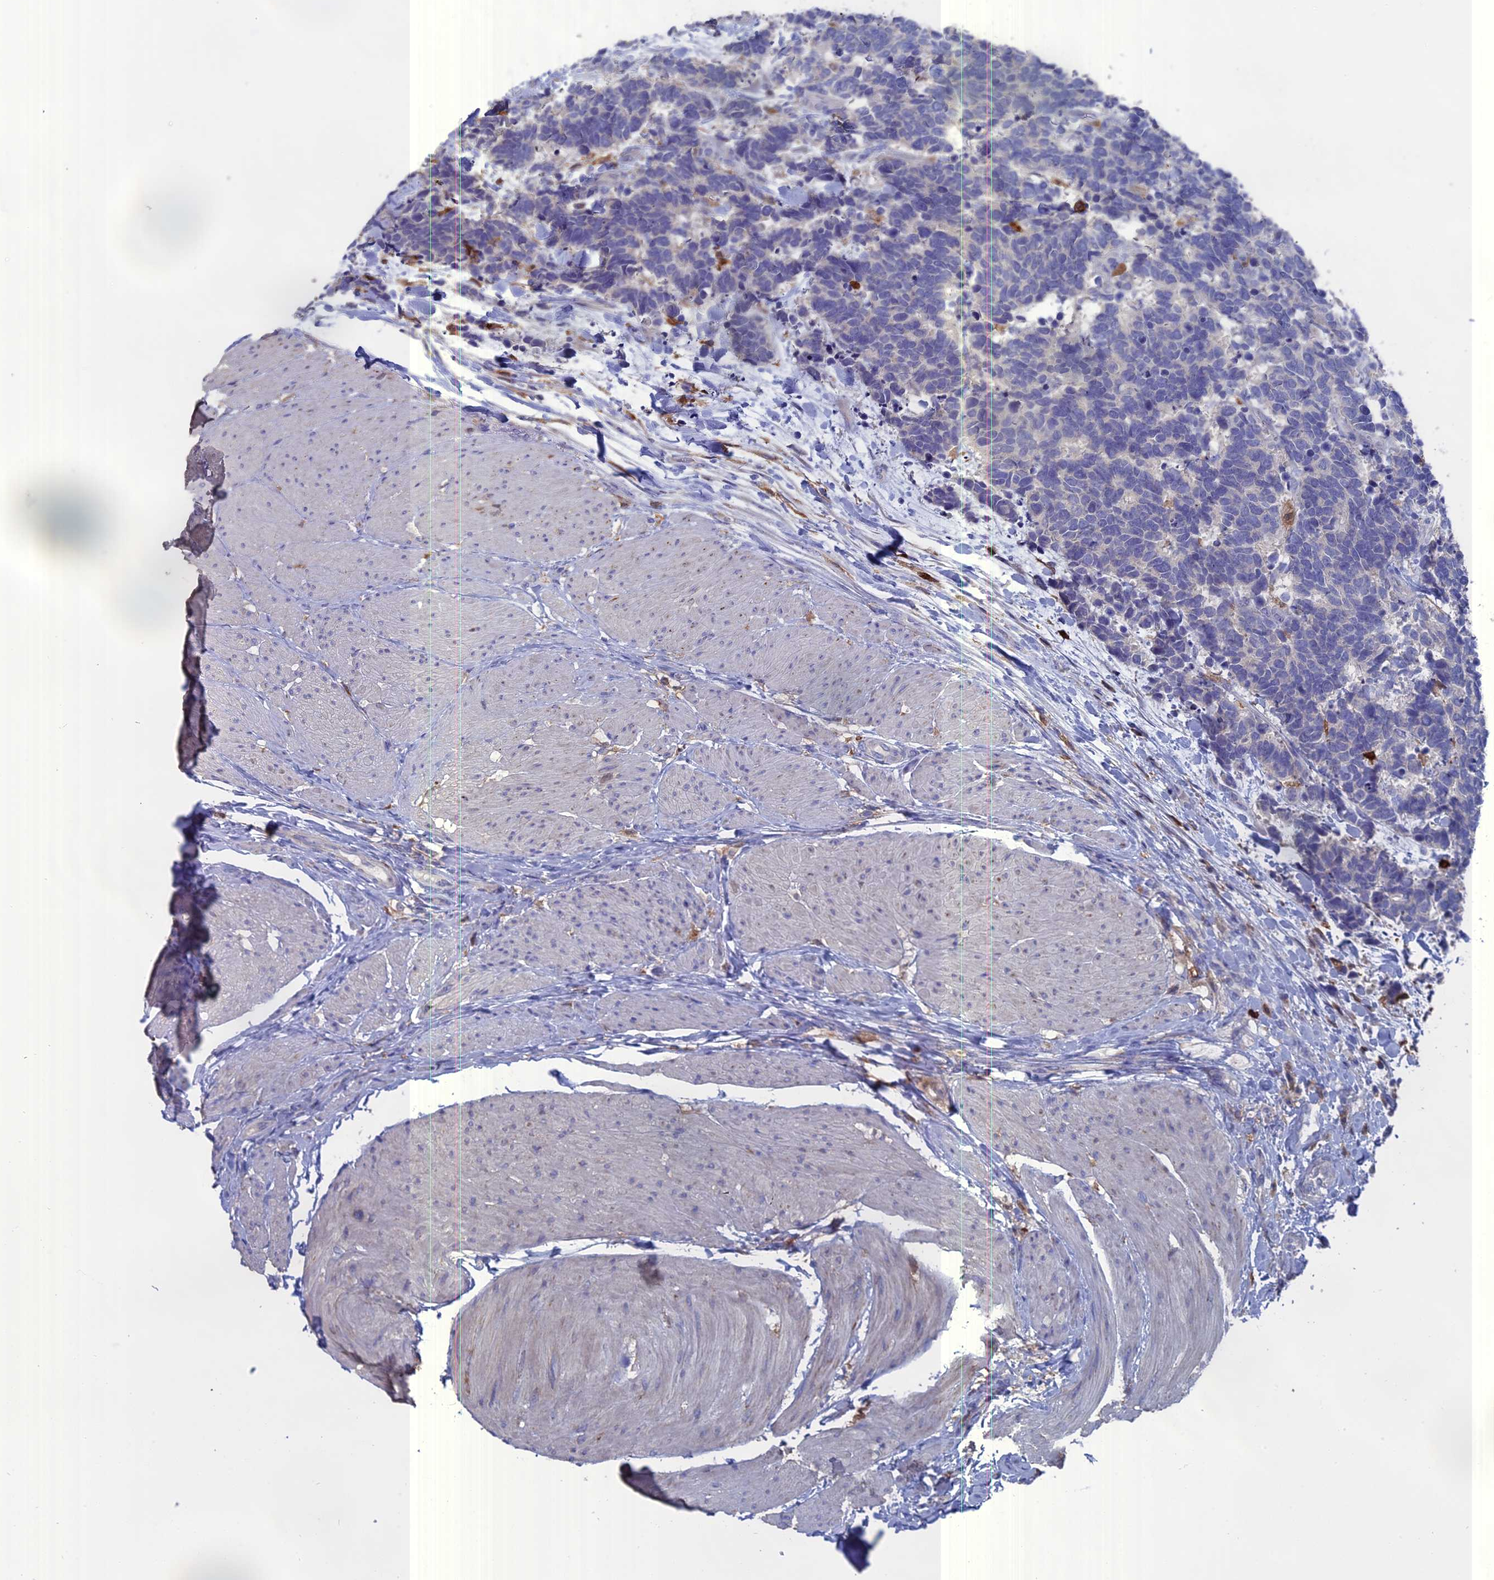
{"staining": {"intensity": "negative", "quantity": "none", "location": "none"}, "tissue": "carcinoid", "cell_type": "Tumor cells", "image_type": "cancer", "snomed": [{"axis": "morphology", "description": "Carcinoma, NOS"}, {"axis": "morphology", "description": "Carcinoid, malignant, NOS"}, {"axis": "topography", "description": "Urinary bladder"}], "caption": "An IHC photomicrograph of carcinoma is shown. There is no staining in tumor cells of carcinoma. Nuclei are stained in blue.", "gene": "NCF4", "patient": {"sex": "male", "age": 57}}